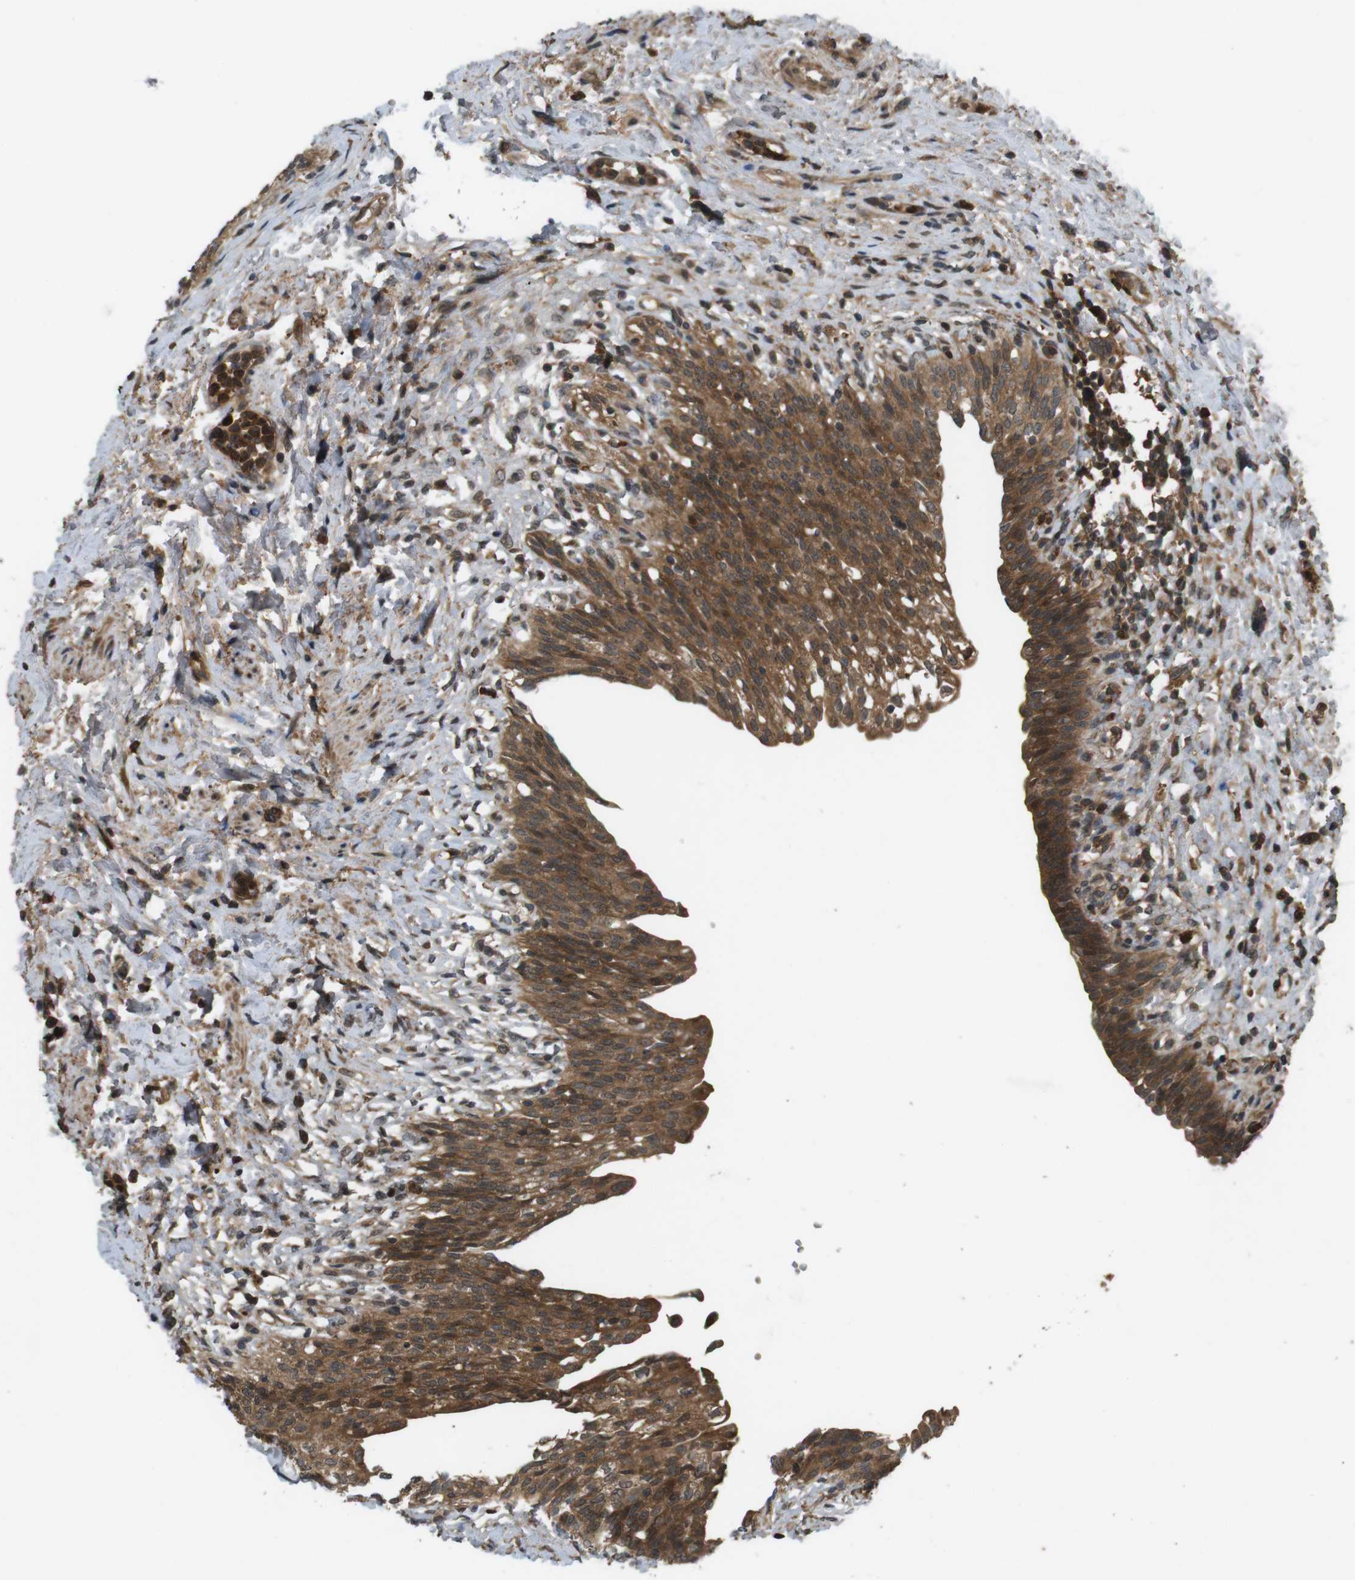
{"staining": {"intensity": "moderate", "quantity": ">75%", "location": "cytoplasmic/membranous"}, "tissue": "urinary bladder", "cell_type": "Urothelial cells", "image_type": "normal", "snomed": [{"axis": "morphology", "description": "Normal tissue, NOS"}, {"axis": "topography", "description": "Urinary bladder"}], "caption": "Urinary bladder stained with immunohistochemistry shows moderate cytoplasmic/membranous expression in approximately >75% of urothelial cells.", "gene": "NFKBIE", "patient": {"sex": "male", "age": 55}}